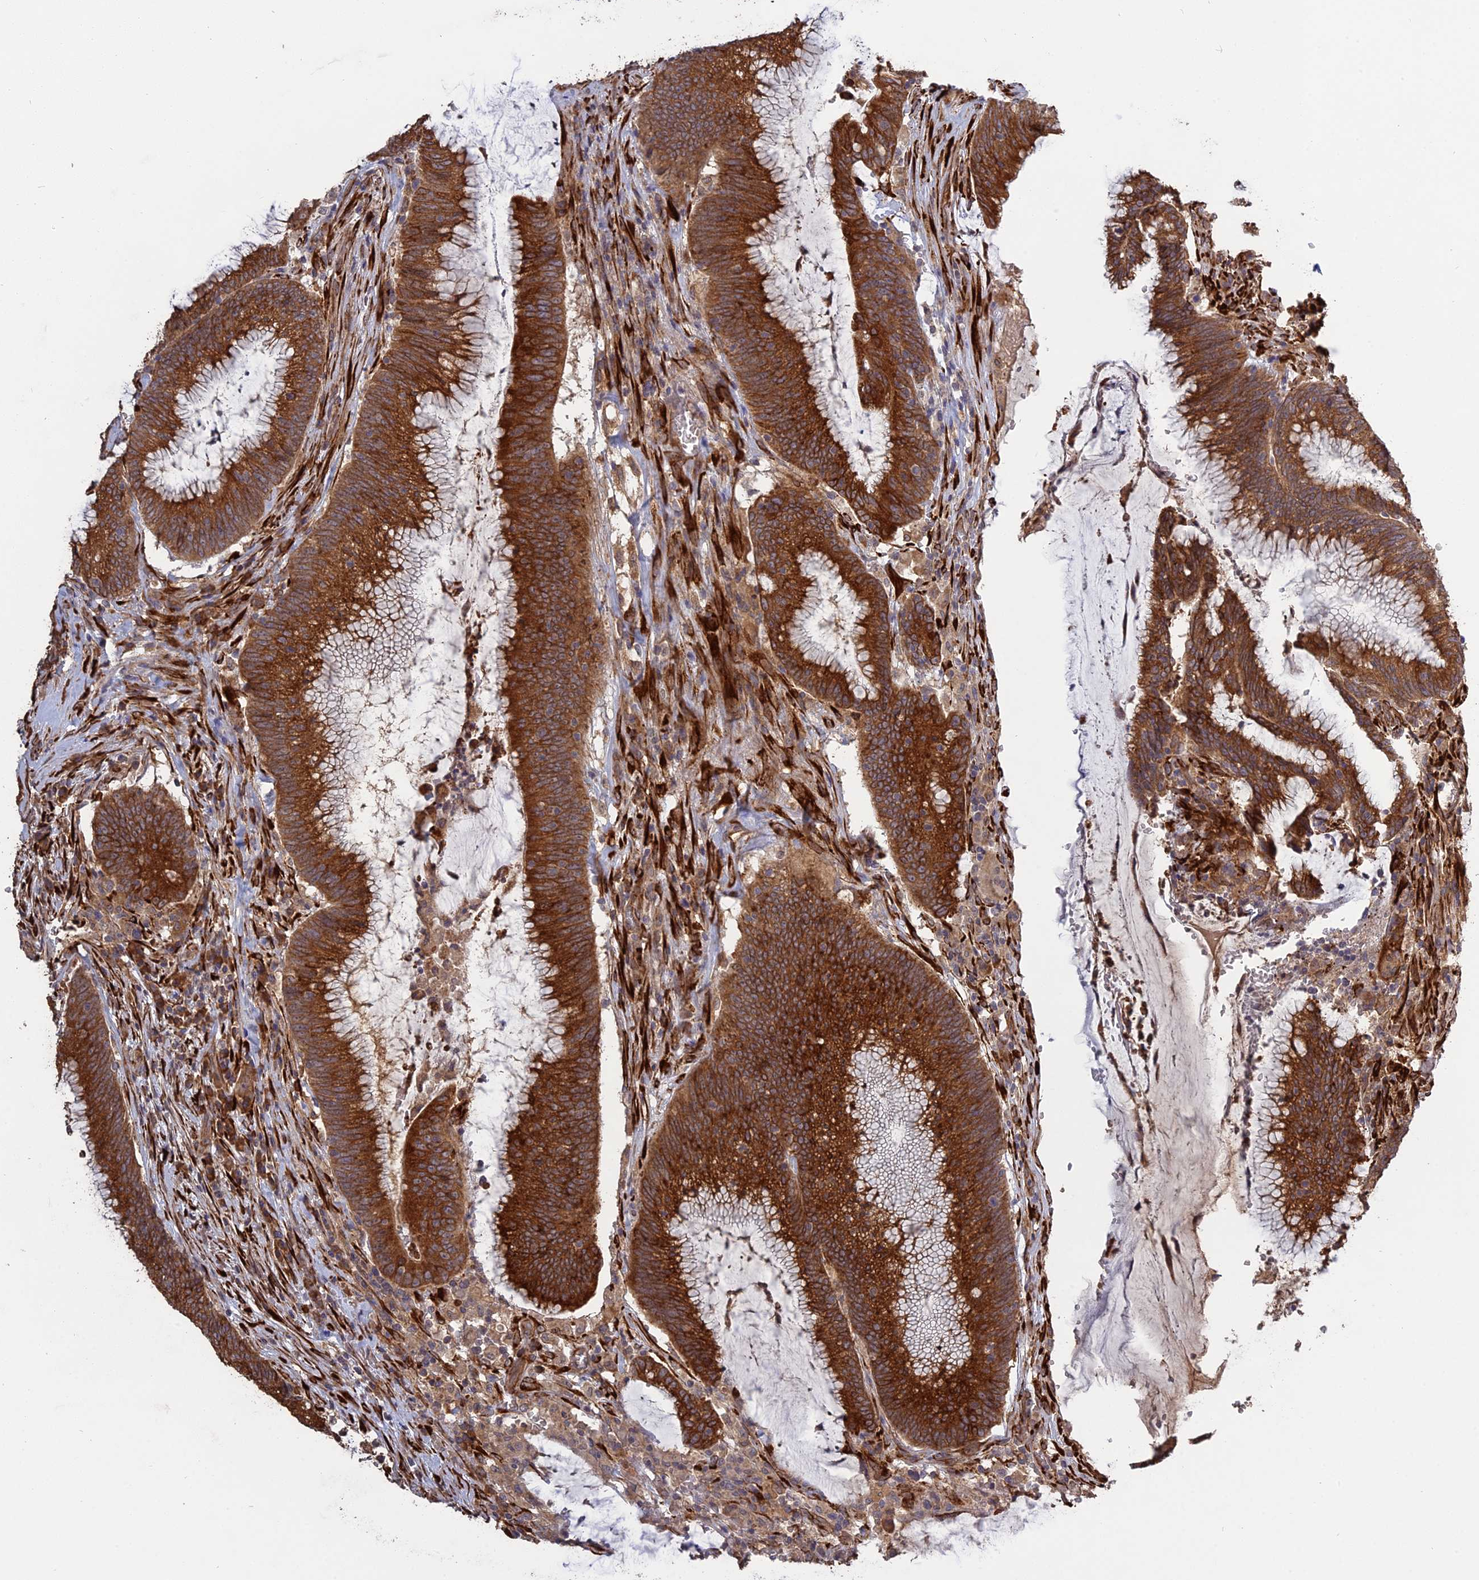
{"staining": {"intensity": "strong", "quantity": ">75%", "location": "cytoplasmic/membranous"}, "tissue": "colorectal cancer", "cell_type": "Tumor cells", "image_type": "cancer", "snomed": [{"axis": "morphology", "description": "Adenocarcinoma, NOS"}, {"axis": "topography", "description": "Rectum"}], "caption": "Colorectal cancer (adenocarcinoma) stained with a brown dye reveals strong cytoplasmic/membranous positive staining in about >75% of tumor cells.", "gene": "PPIC", "patient": {"sex": "female", "age": 77}}